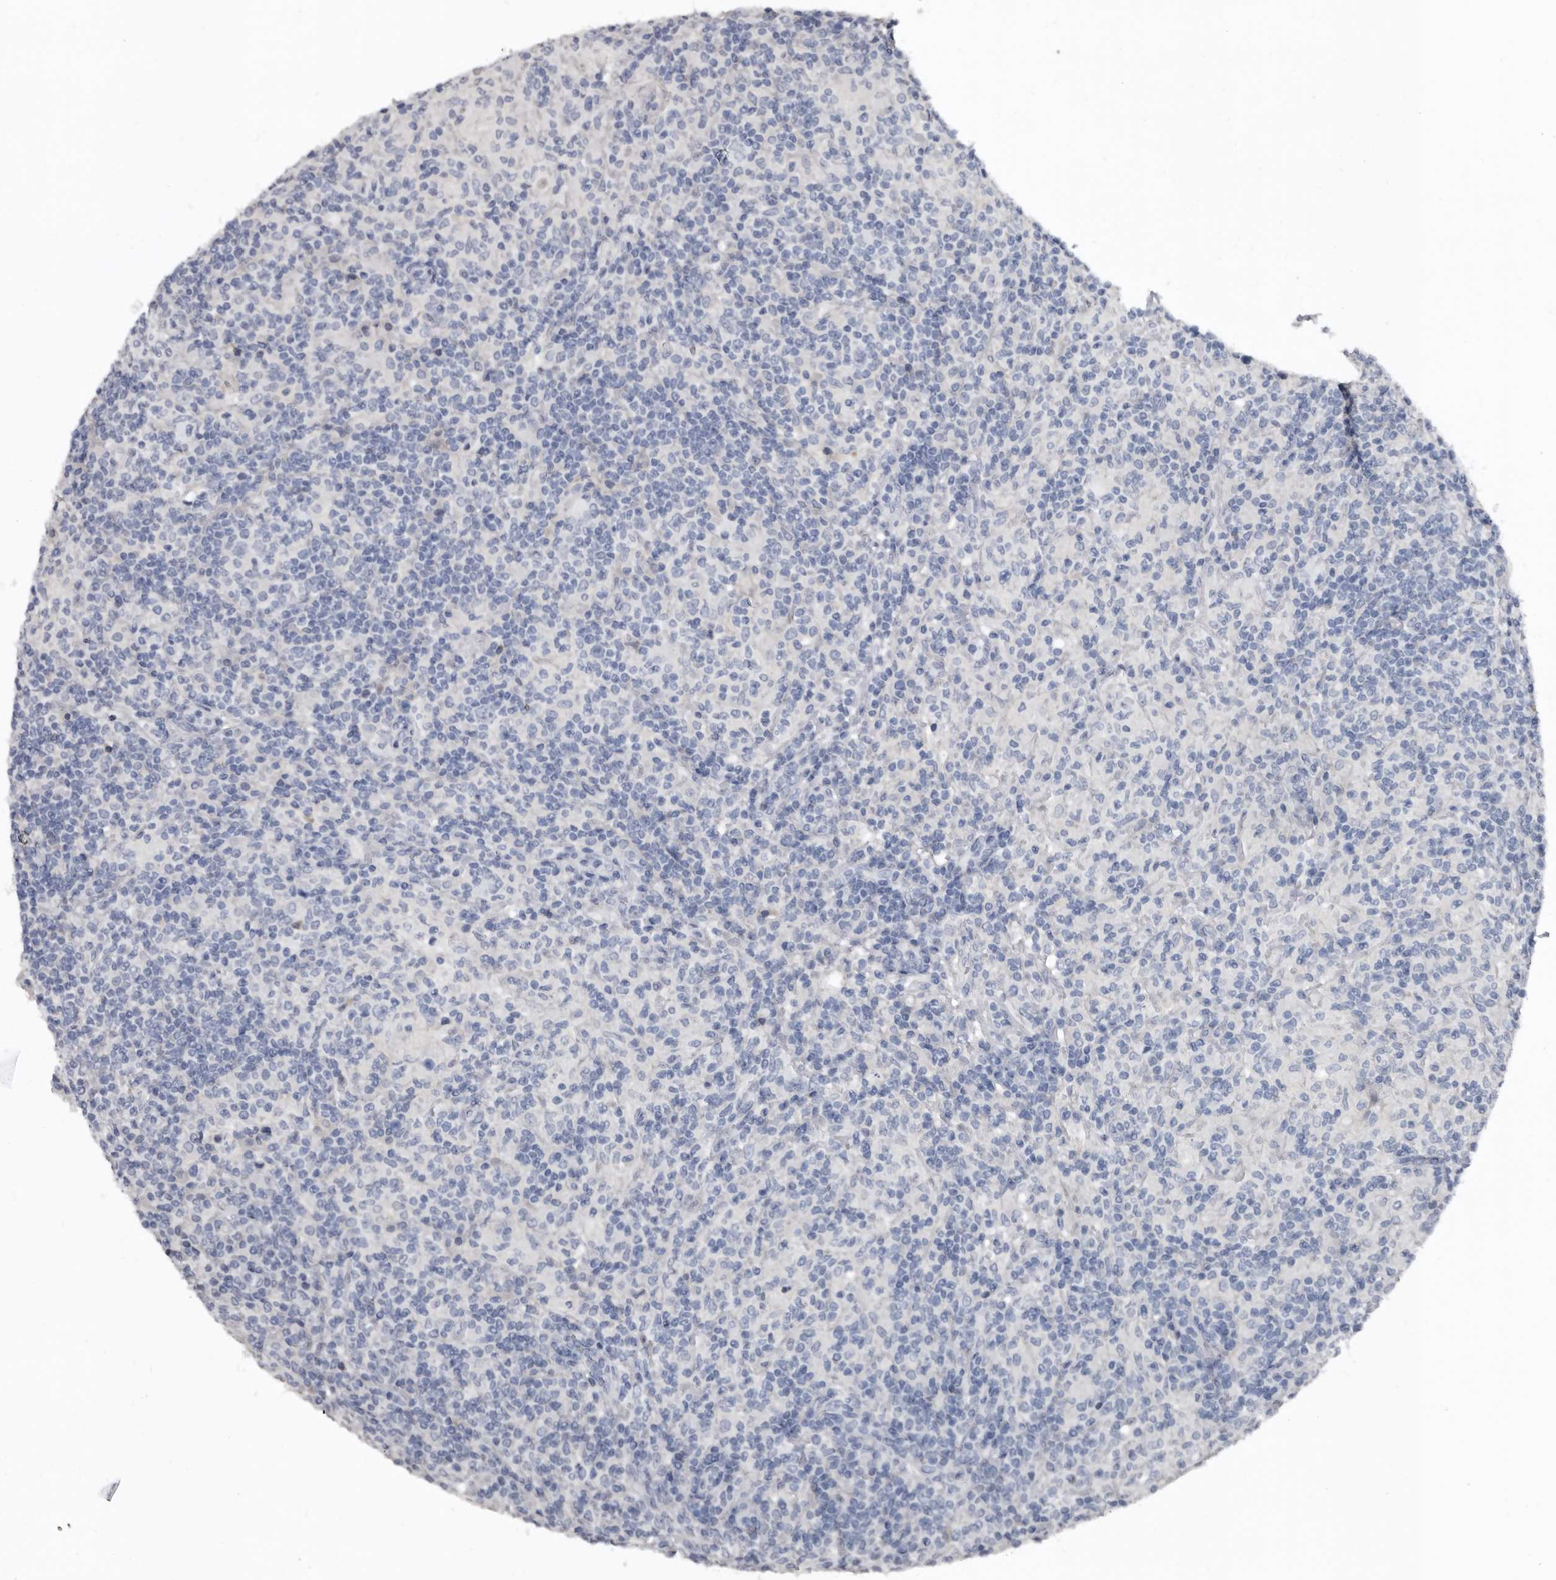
{"staining": {"intensity": "negative", "quantity": "none", "location": "none"}, "tissue": "lymphoma", "cell_type": "Tumor cells", "image_type": "cancer", "snomed": [{"axis": "morphology", "description": "Hodgkin's disease, NOS"}, {"axis": "topography", "description": "Lymph node"}], "caption": "Immunohistochemistry histopathology image of neoplastic tissue: human lymphoma stained with DAB (3,3'-diaminobenzidine) demonstrates no significant protein staining in tumor cells.", "gene": "GREB1", "patient": {"sex": "male", "age": 70}}